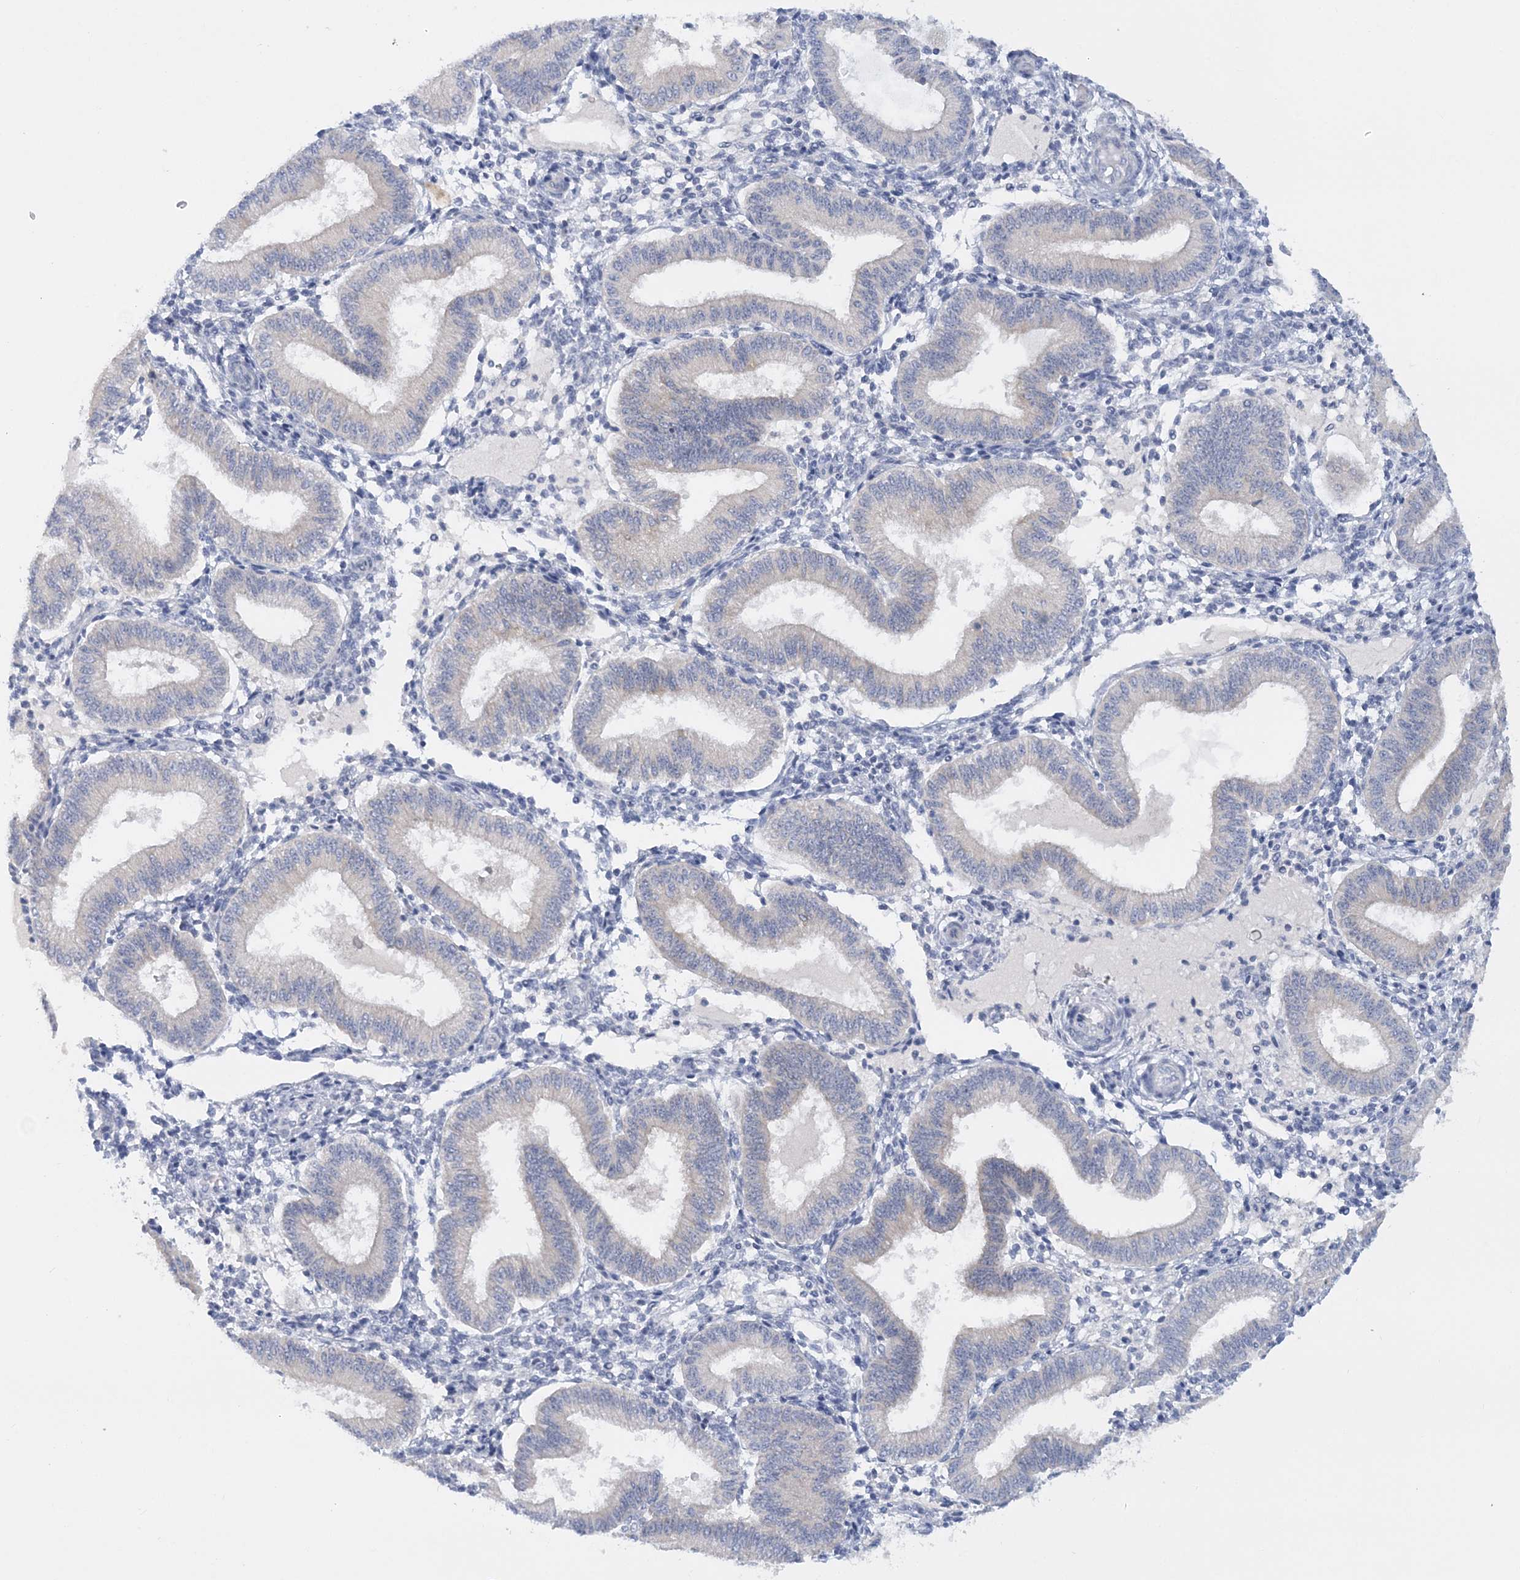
{"staining": {"intensity": "negative", "quantity": "none", "location": "none"}, "tissue": "endometrium", "cell_type": "Cells in endometrial stroma", "image_type": "normal", "snomed": [{"axis": "morphology", "description": "Normal tissue, NOS"}, {"axis": "topography", "description": "Endometrium"}], "caption": "IHC photomicrograph of benign endometrium: human endometrium stained with DAB demonstrates no significant protein expression in cells in endometrial stroma.", "gene": "ENSG00000288637", "patient": {"sex": "female", "age": 39}}